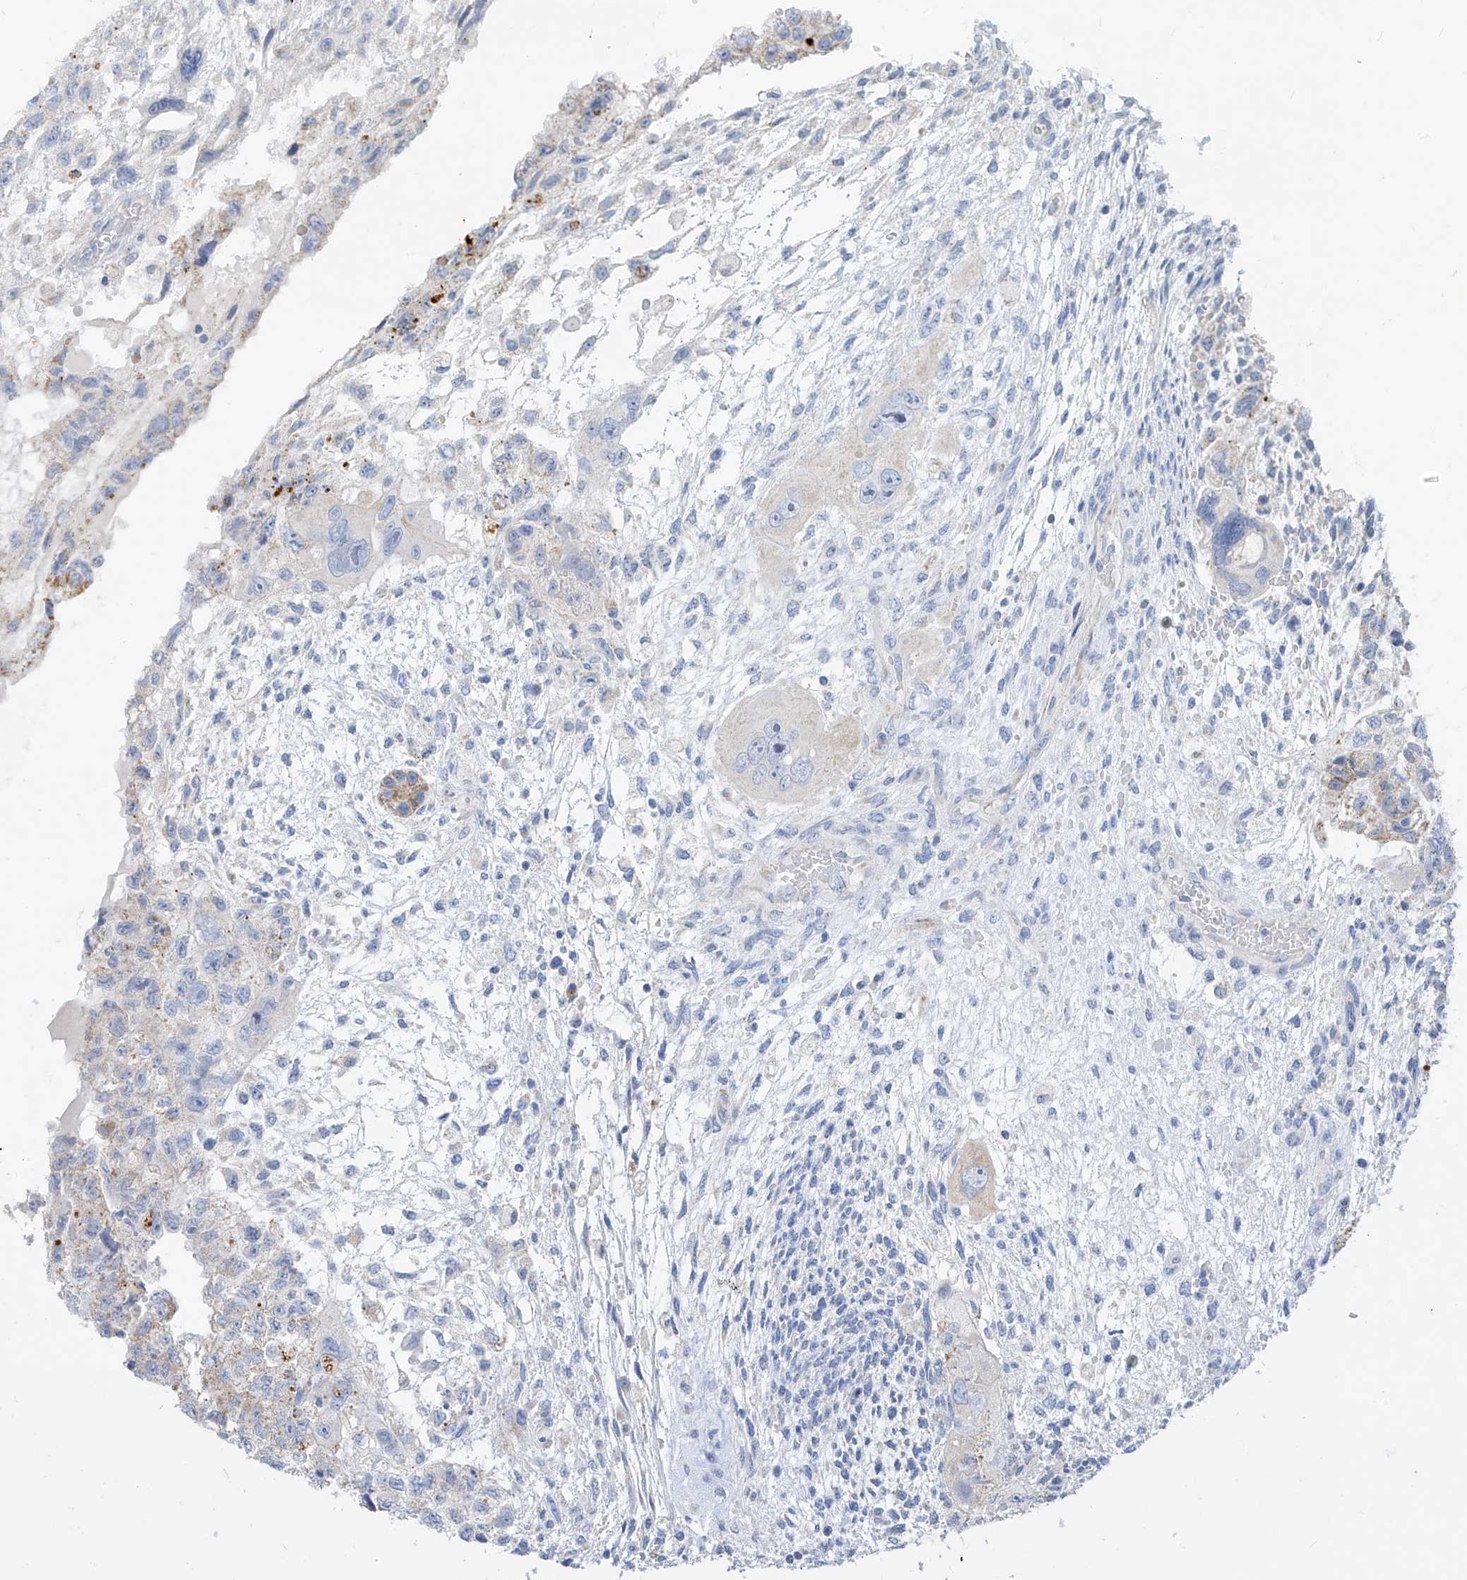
{"staining": {"intensity": "negative", "quantity": "none", "location": "none"}, "tissue": "testis cancer", "cell_type": "Tumor cells", "image_type": "cancer", "snomed": [{"axis": "morphology", "description": "Carcinoma, Embryonal, NOS"}, {"axis": "topography", "description": "Testis"}], "caption": "Tumor cells show no significant expression in testis cancer.", "gene": "ZNF404", "patient": {"sex": "male", "age": 36}}